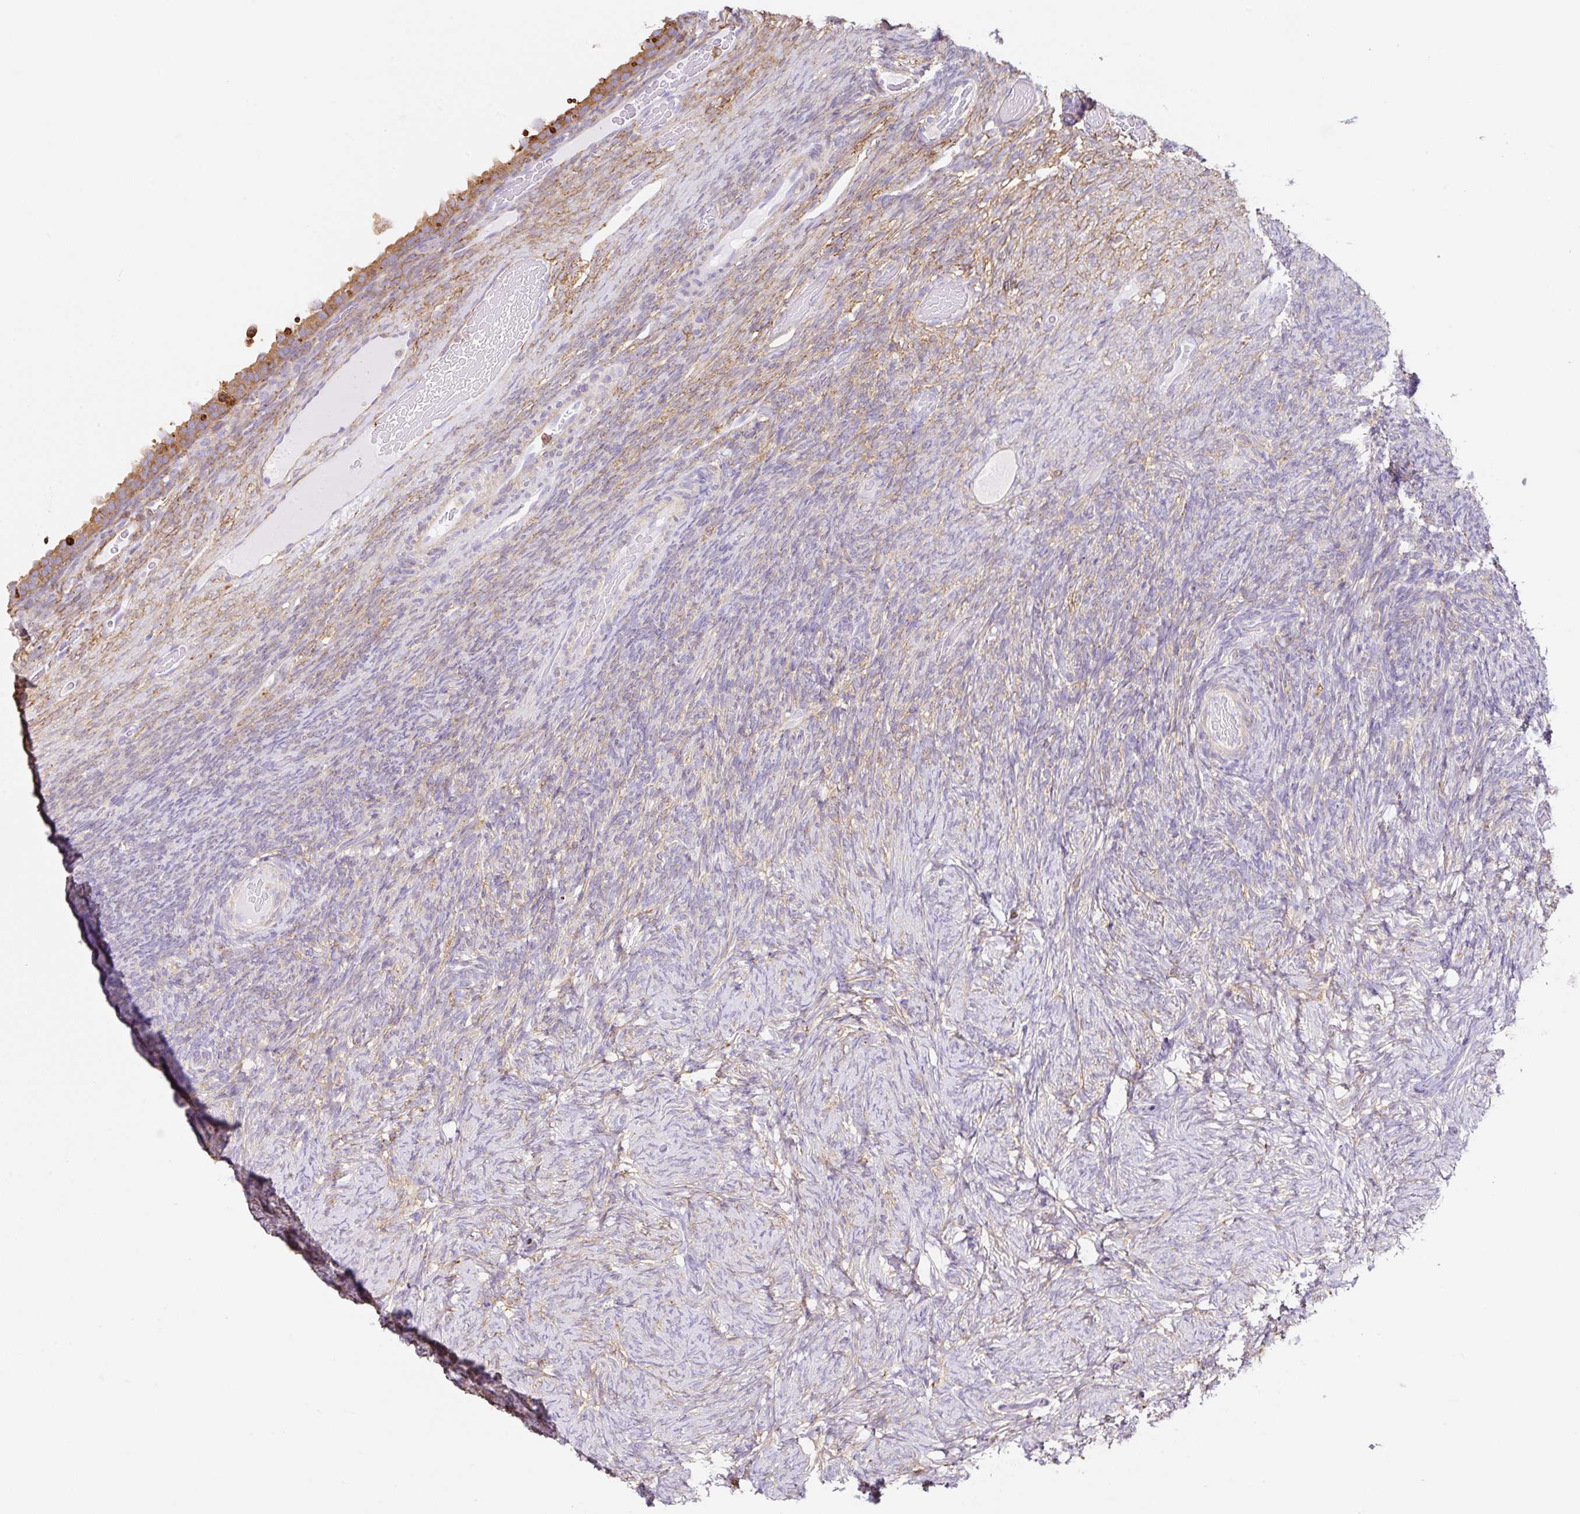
{"staining": {"intensity": "weak", "quantity": "25%-75%", "location": "cytoplasmic/membranous"}, "tissue": "ovary", "cell_type": "Ovarian stroma cells", "image_type": "normal", "snomed": [{"axis": "morphology", "description": "Normal tissue, NOS"}, {"axis": "topography", "description": "Ovary"}], "caption": "Normal ovary was stained to show a protein in brown. There is low levels of weak cytoplasmic/membranous staining in approximately 25%-75% of ovarian stroma cells. (DAB (3,3'-diaminobenzidine) IHC, brown staining for protein, blue staining for nuclei).", "gene": "MTTP", "patient": {"sex": "female", "age": 34}}